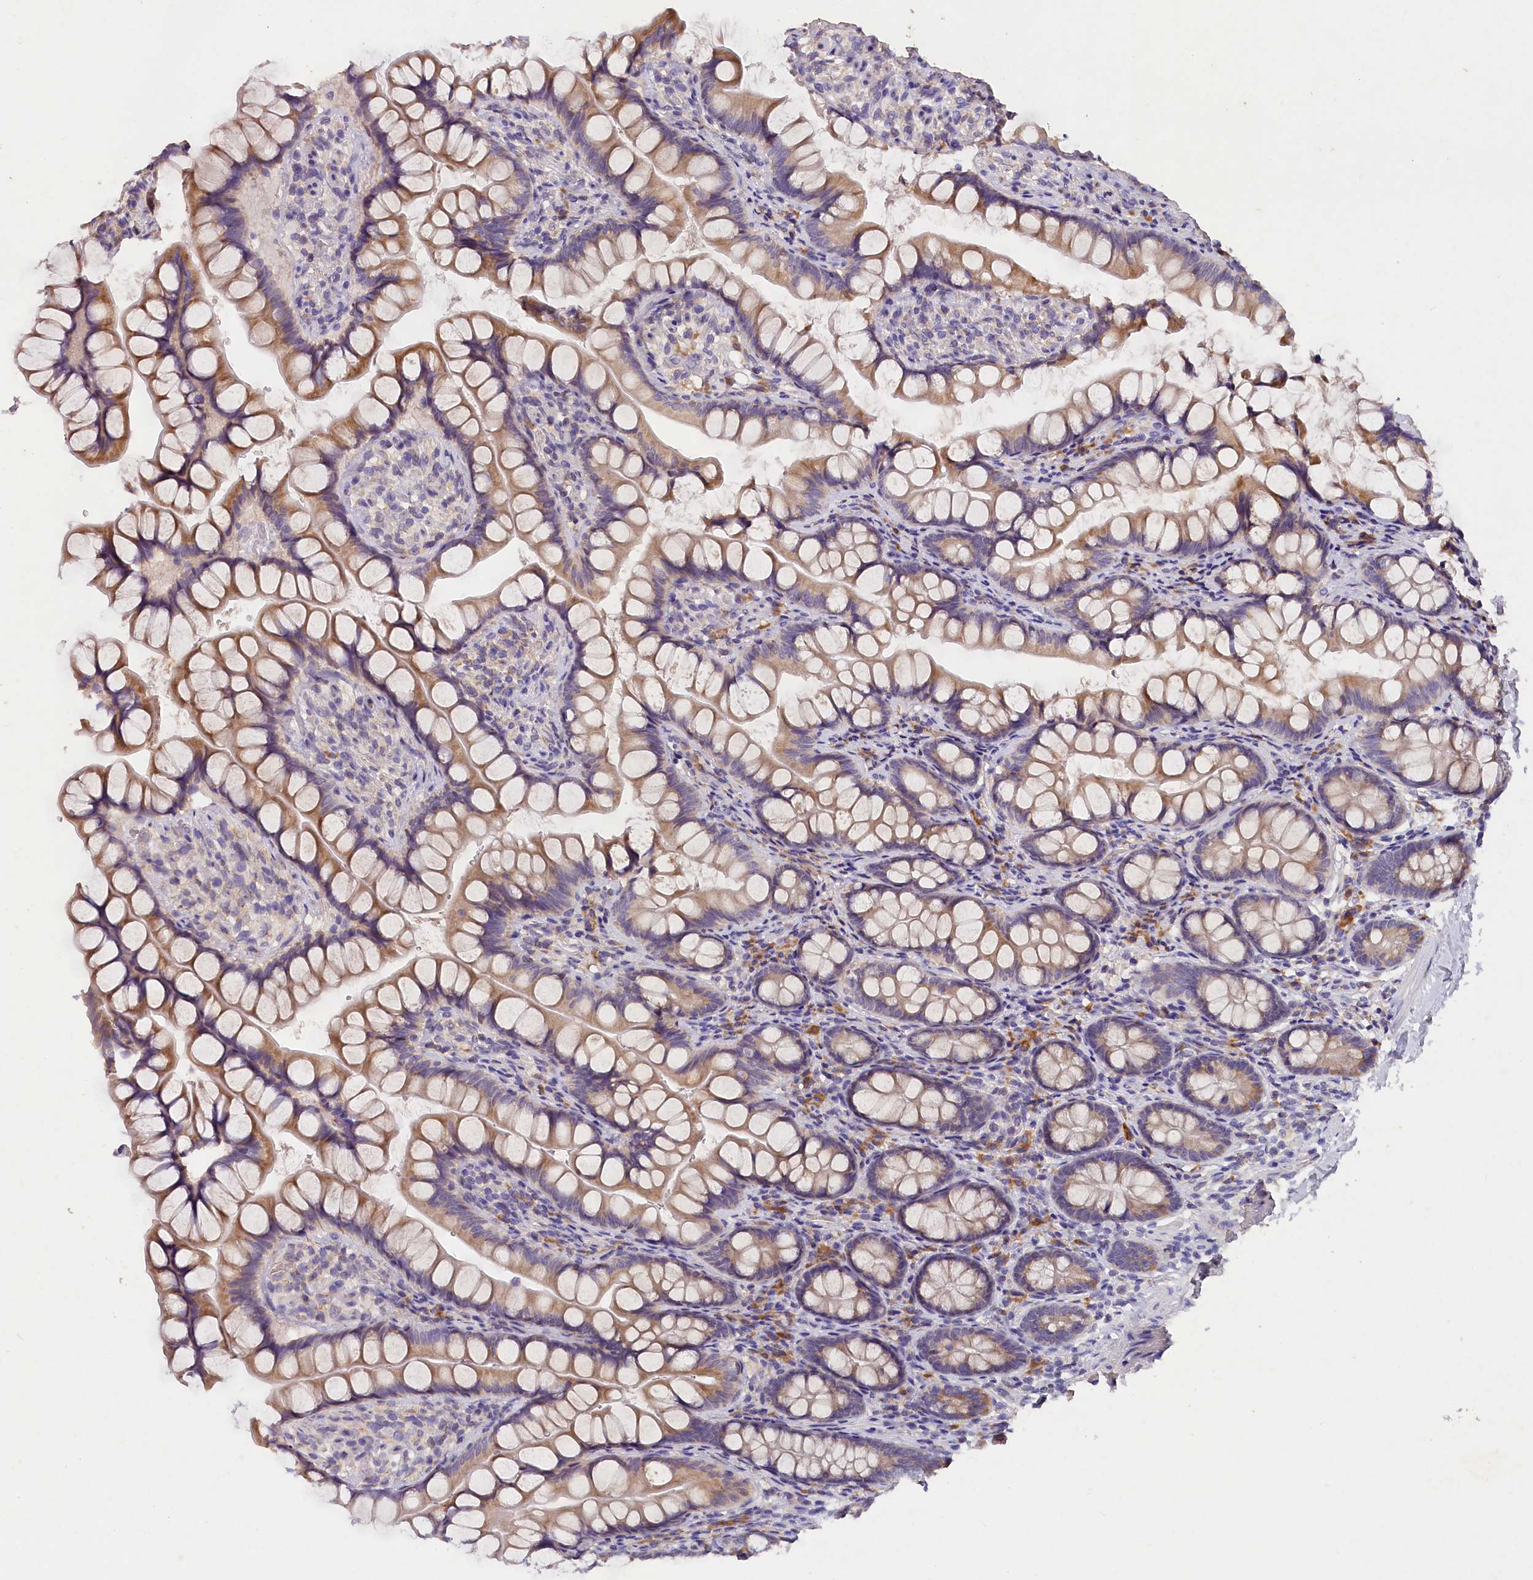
{"staining": {"intensity": "moderate", "quantity": ">75%", "location": "cytoplasmic/membranous"}, "tissue": "small intestine", "cell_type": "Glandular cells", "image_type": "normal", "snomed": [{"axis": "morphology", "description": "Normal tissue, NOS"}, {"axis": "topography", "description": "Small intestine"}], "caption": "Protein staining of normal small intestine reveals moderate cytoplasmic/membranous staining in about >75% of glandular cells.", "gene": "ST7L", "patient": {"sex": "male", "age": 70}}